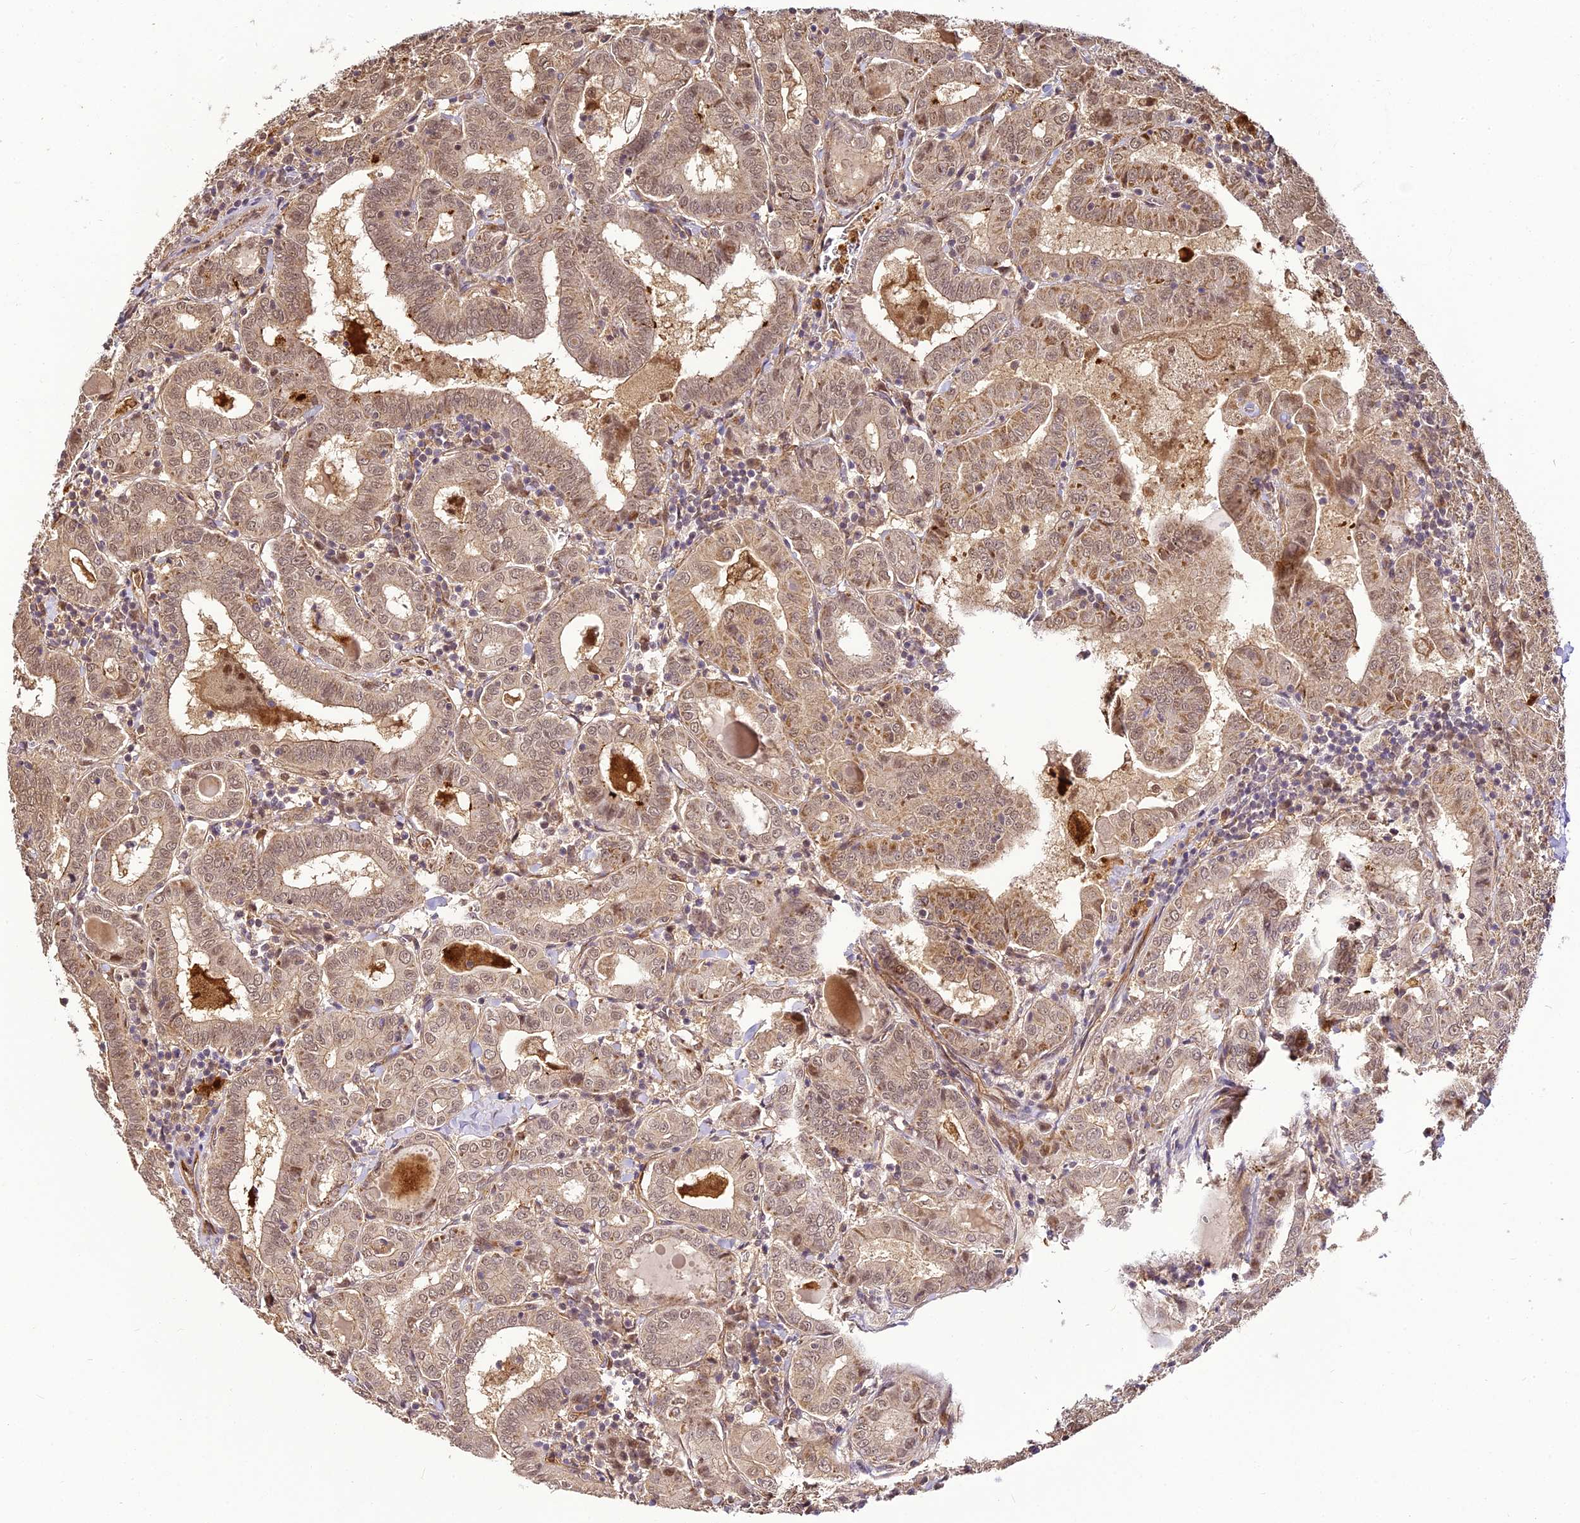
{"staining": {"intensity": "weak", "quantity": ">75%", "location": "cytoplasmic/membranous,nuclear"}, "tissue": "thyroid cancer", "cell_type": "Tumor cells", "image_type": "cancer", "snomed": [{"axis": "morphology", "description": "Papillary adenocarcinoma, NOS"}, {"axis": "topography", "description": "Thyroid gland"}], "caption": "Immunohistochemical staining of human thyroid cancer demonstrates low levels of weak cytoplasmic/membranous and nuclear protein expression in about >75% of tumor cells. (DAB IHC with brightfield microscopy, high magnification).", "gene": "BCDIN3D", "patient": {"sex": "female", "age": 72}}